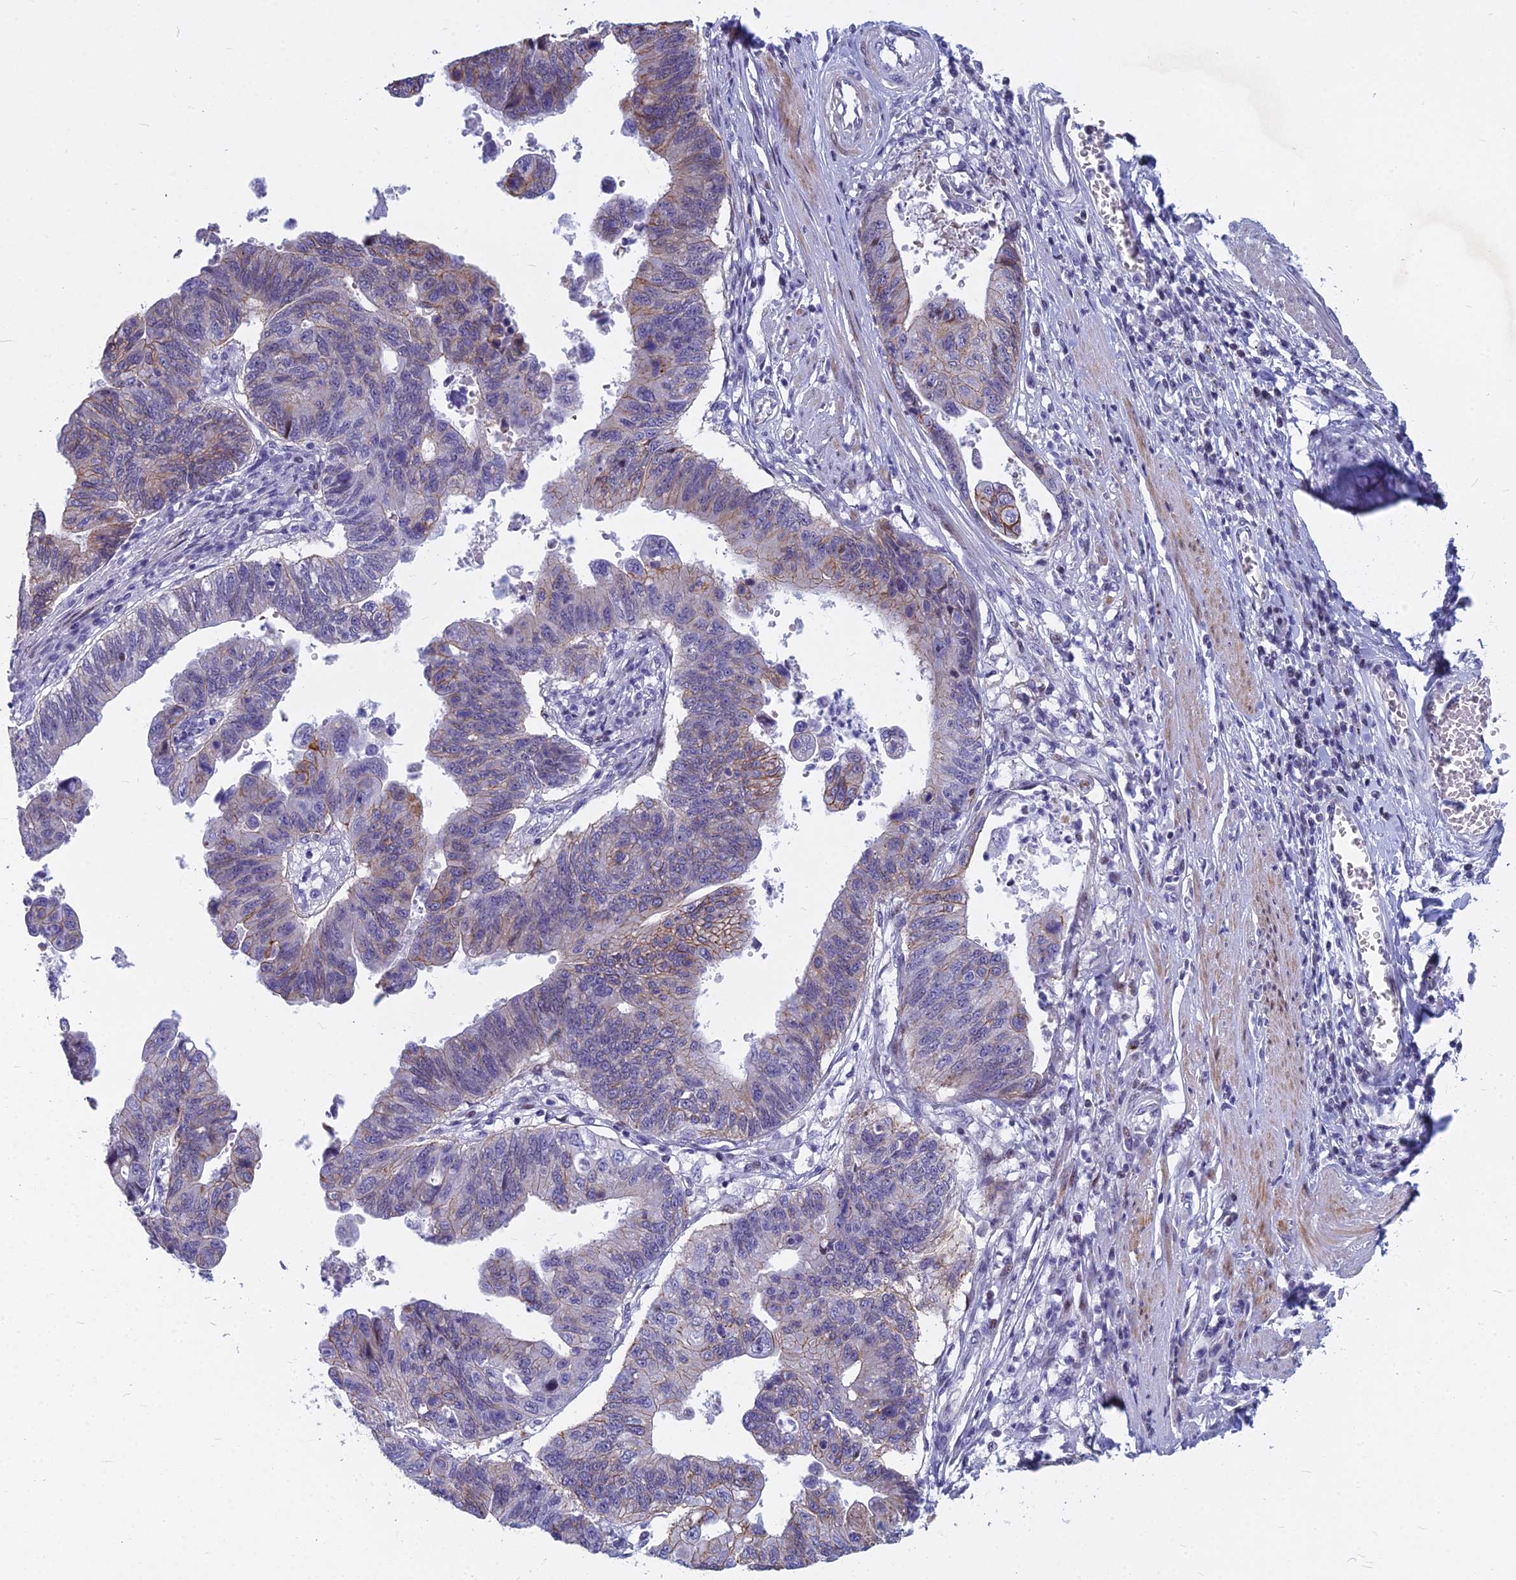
{"staining": {"intensity": "moderate", "quantity": "25%-75%", "location": "cytoplasmic/membranous"}, "tissue": "stomach cancer", "cell_type": "Tumor cells", "image_type": "cancer", "snomed": [{"axis": "morphology", "description": "Adenocarcinoma, NOS"}, {"axis": "topography", "description": "Stomach"}], "caption": "Immunohistochemical staining of human stomach cancer (adenocarcinoma) reveals medium levels of moderate cytoplasmic/membranous expression in approximately 25%-75% of tumor cells.", "gene": "MYBPC2", "patient": {"sex": "male", "age": 59}}